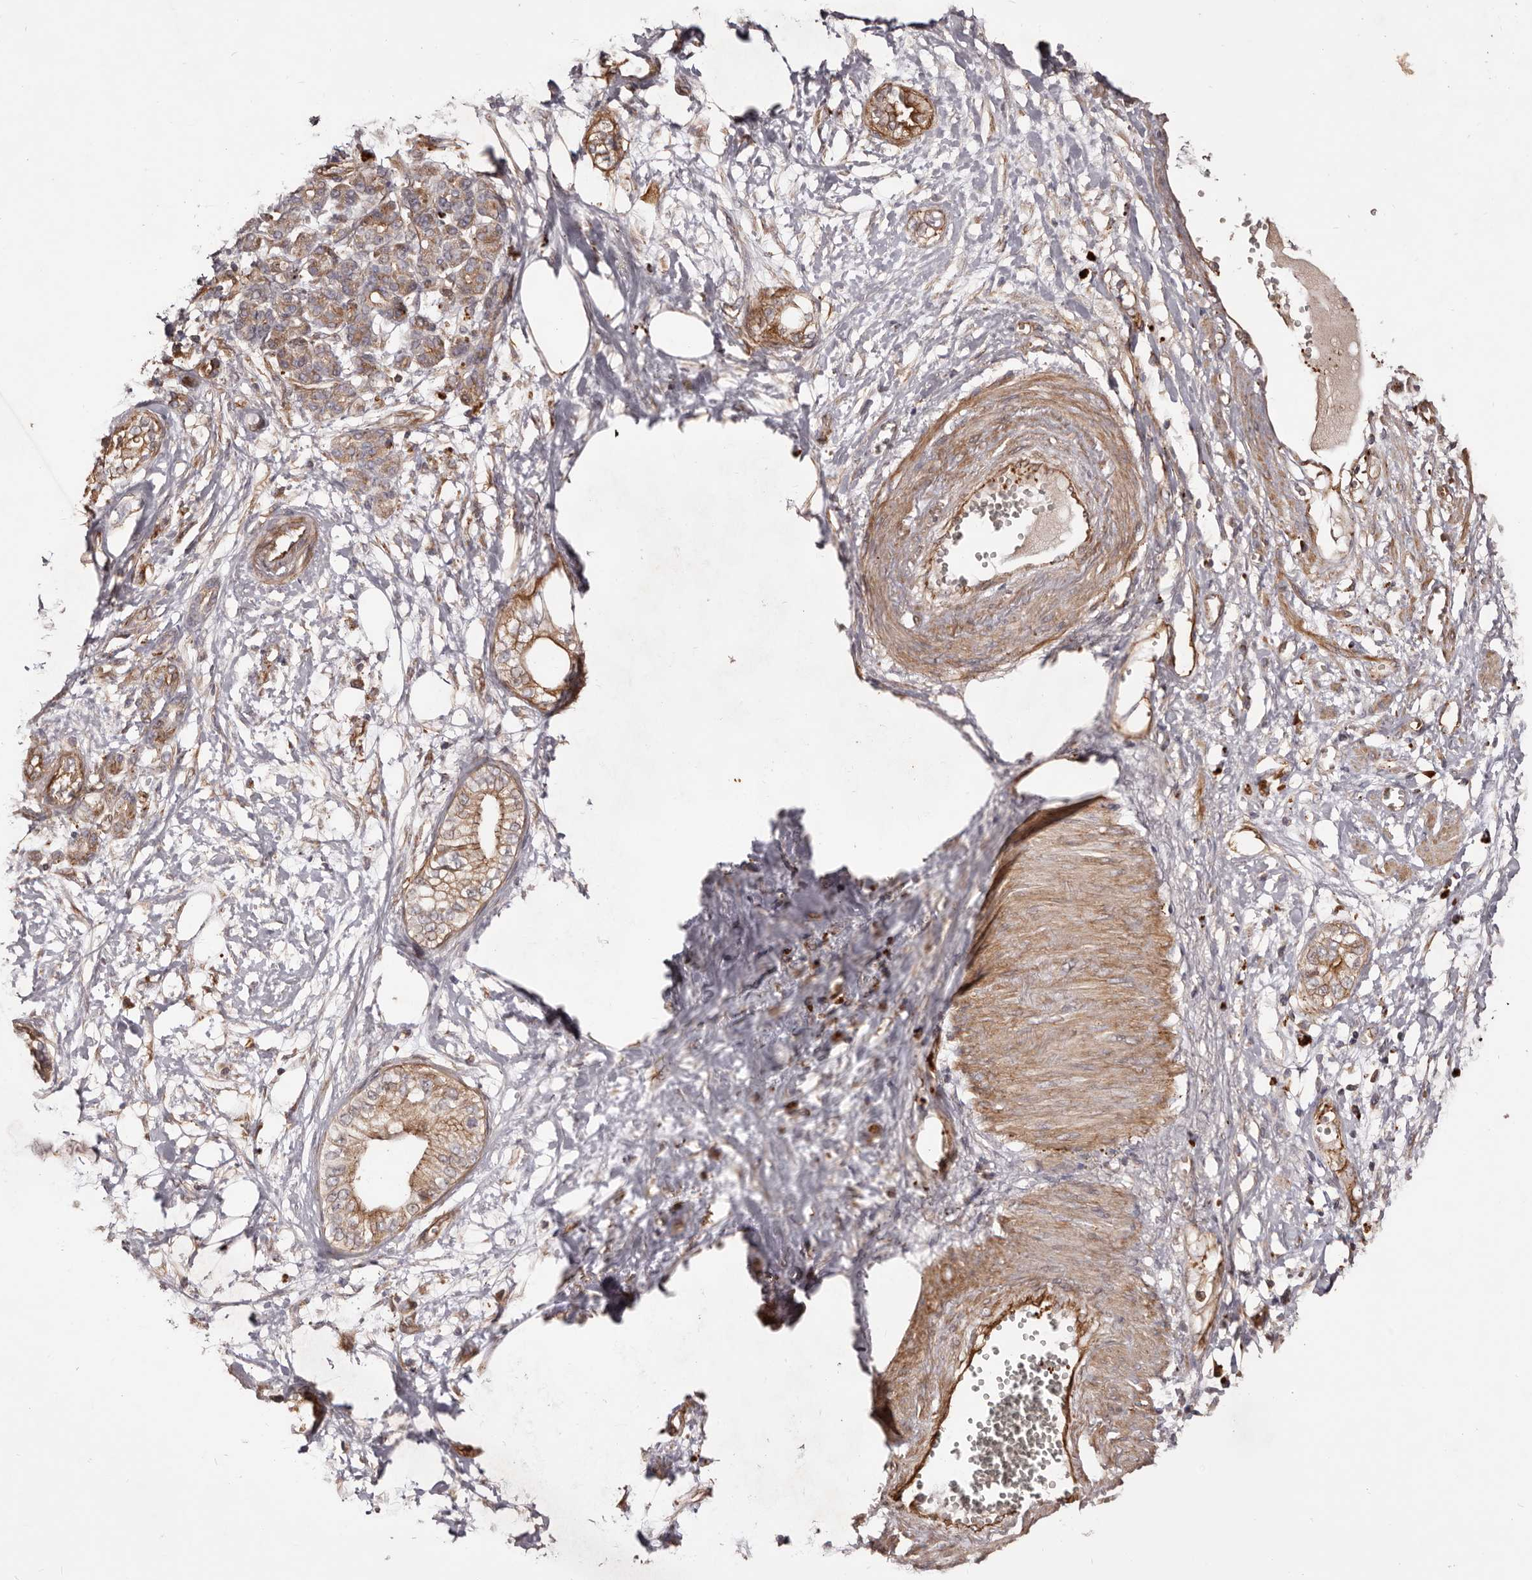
{"staining": {"intensity": "moderate", "quantity": ">75%", "location": "cytoplasmic/membranous"}, "tissue": "pancreatic cancer", "cell_type": "Tumor cells", "image_type": "cancer", "snomed": [{"axis": "morphology", "description": "Adenocarcinoma, NOS"}, {"axis": "topography", "description": "Pancreas"}], "caption": "A brown stain highlights moderate cytoplasmic/membranous staining of a protein in human pancreatic cancer tumor cells.", "gene": "GTPBP1", "patient": {"sex": "male", "age": 68}}